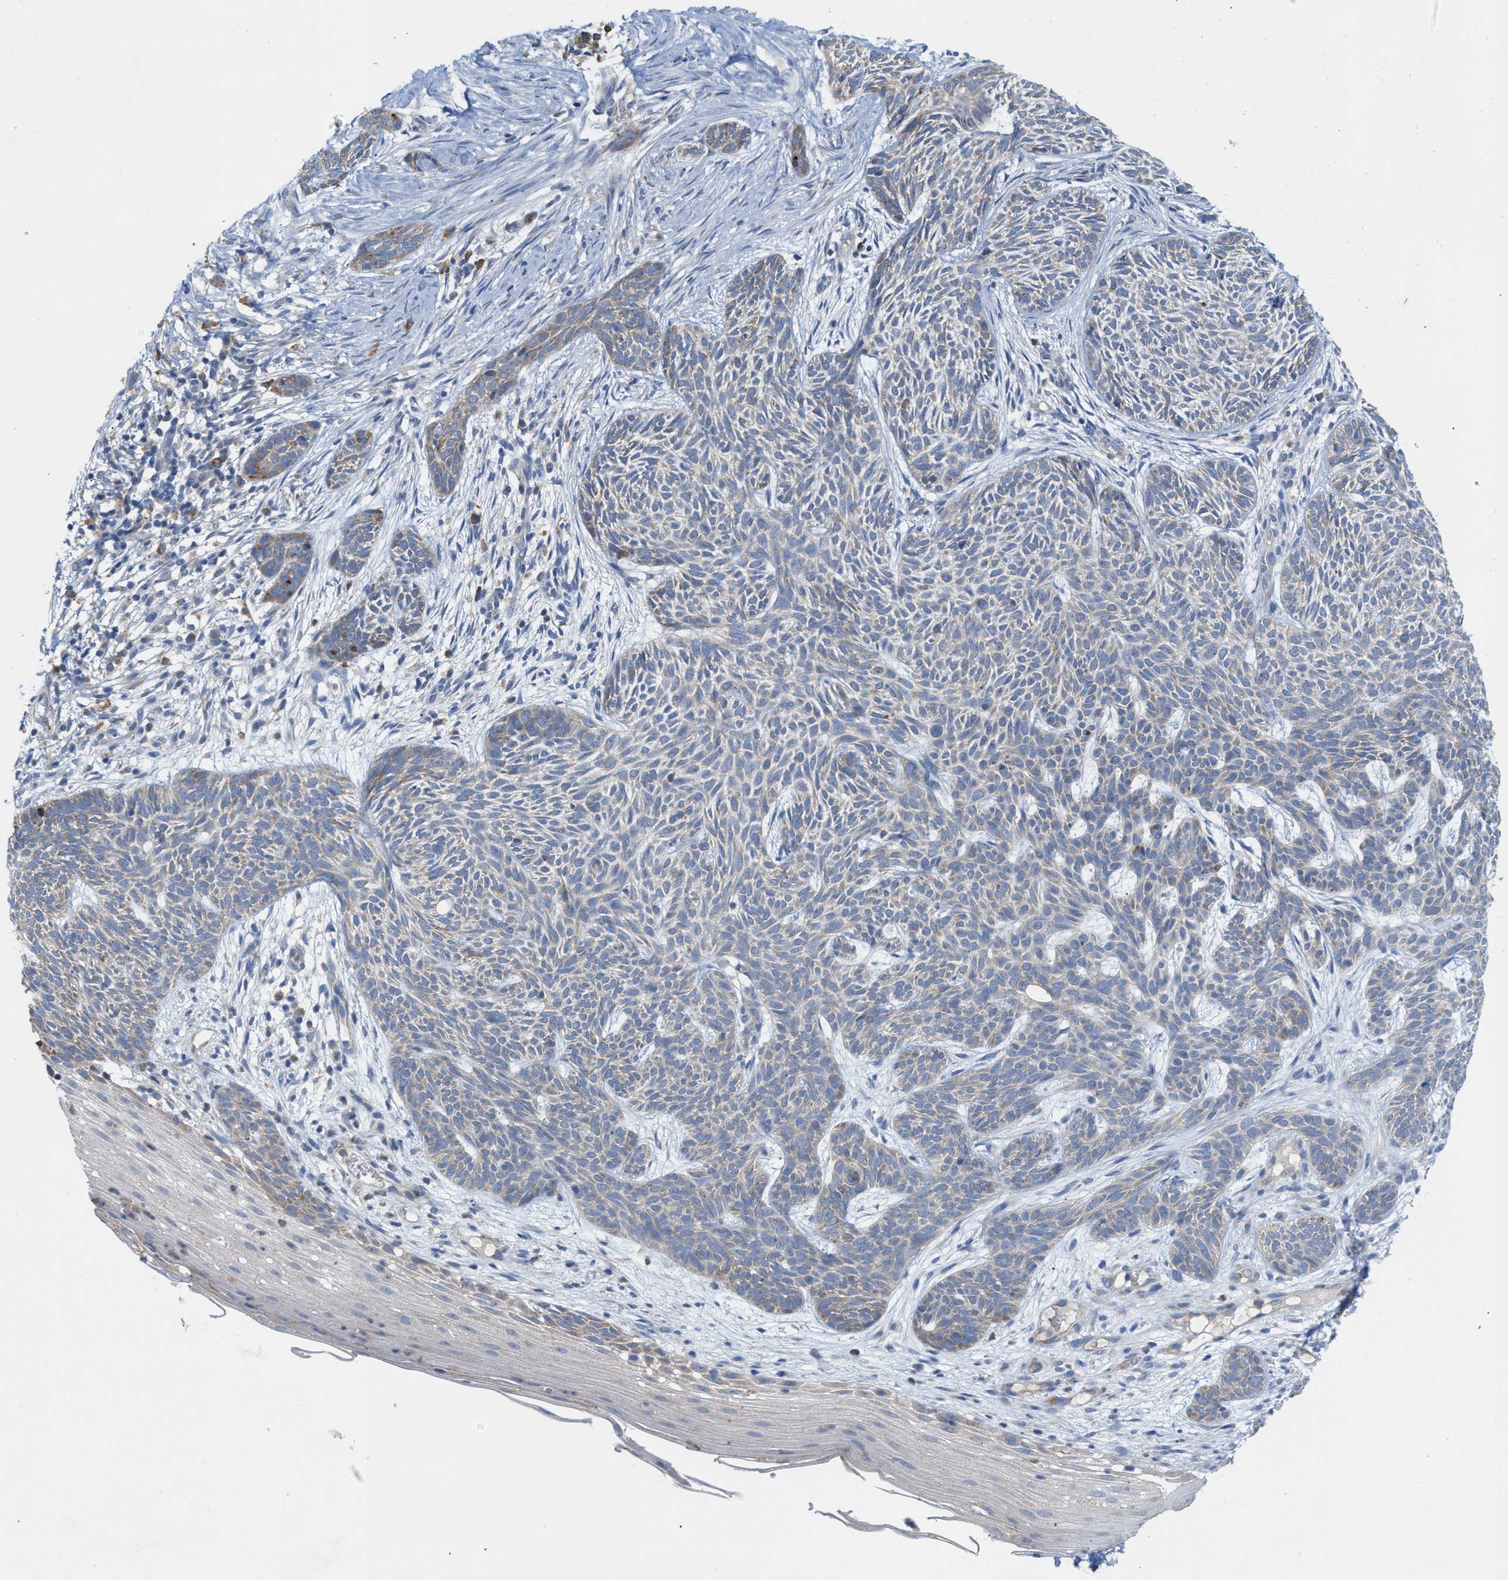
{"staining": {"intensity": "weak", "quantity": "<25%", "location": "cytoplasmic/membranous"}, "tissue": "skin cancer", "cell_type": "Tumor cells", "image_type": "cancer", "snomed": [{"axis": "morphology", "description": "Basal cell carcinoma"}, {"axis": "topography", "description": "Skin"}], "caption": "Tumor cells are negative for protein expression in human skin basal cell carcinoma.", "gene": "DYNC2I1", "patient": {"sex": "female", "age": 59}}